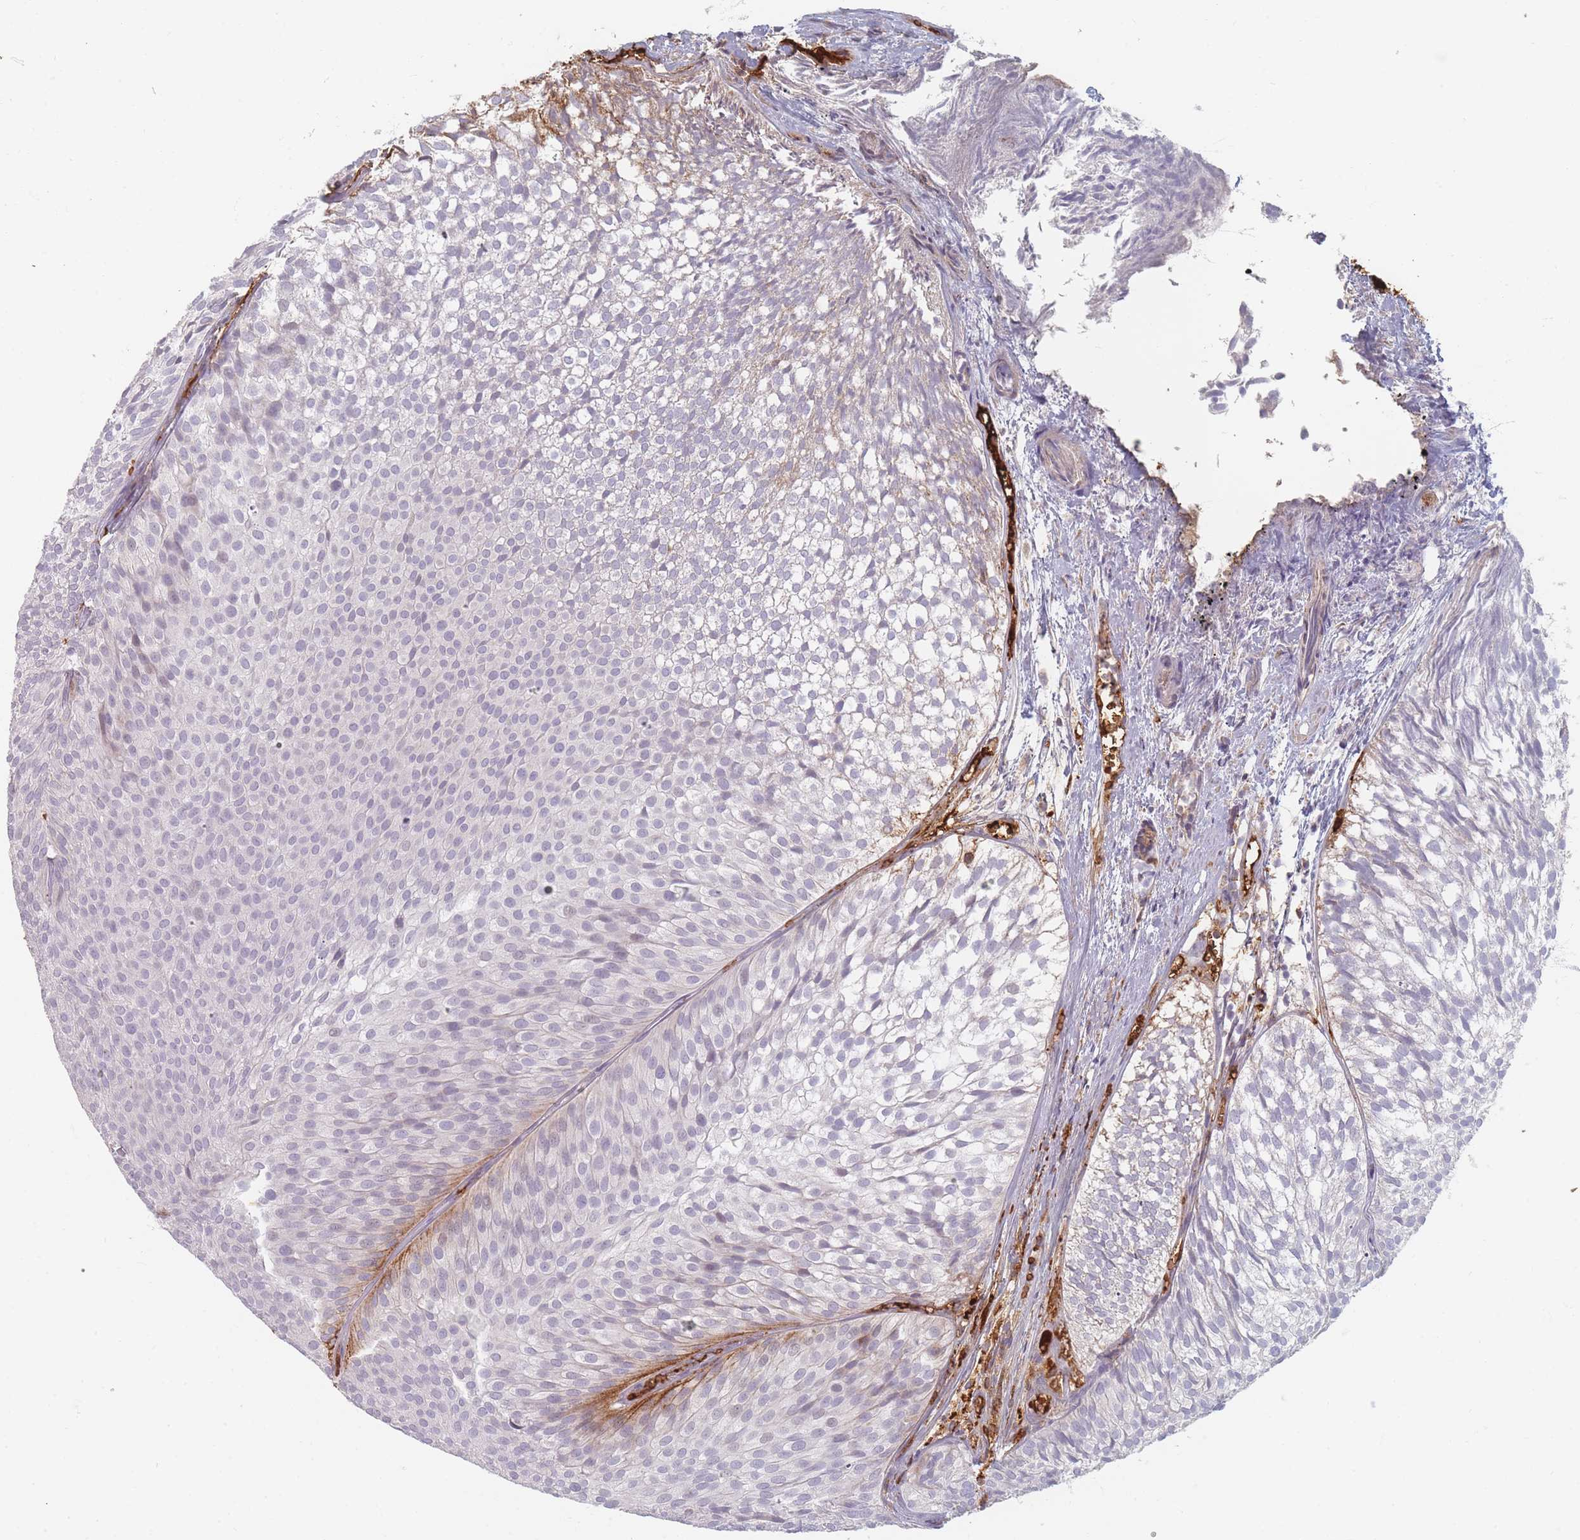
{"staining": {"intensity": "moderate", "quantity": "<25%", "location": "cytoplasmic/membranous"}, "tissue": "urothelial cancer", "cell_type": "Tumor cells", "image_type": "cancer", "snomed": [{"axis": "morphology", "description": "Urothelial carcinoma, Low grade"}, {"axis": "topography", "description": "Urinary bladder"}], "caption": "Protein expression analysis of urothelial carcinoma (low-grade) shows moderate cytoplasmic/membranous staining in about <25% of tumor cells.", "gene": "SLC2A6", "patient": {"sex": "male", "age": 91}}